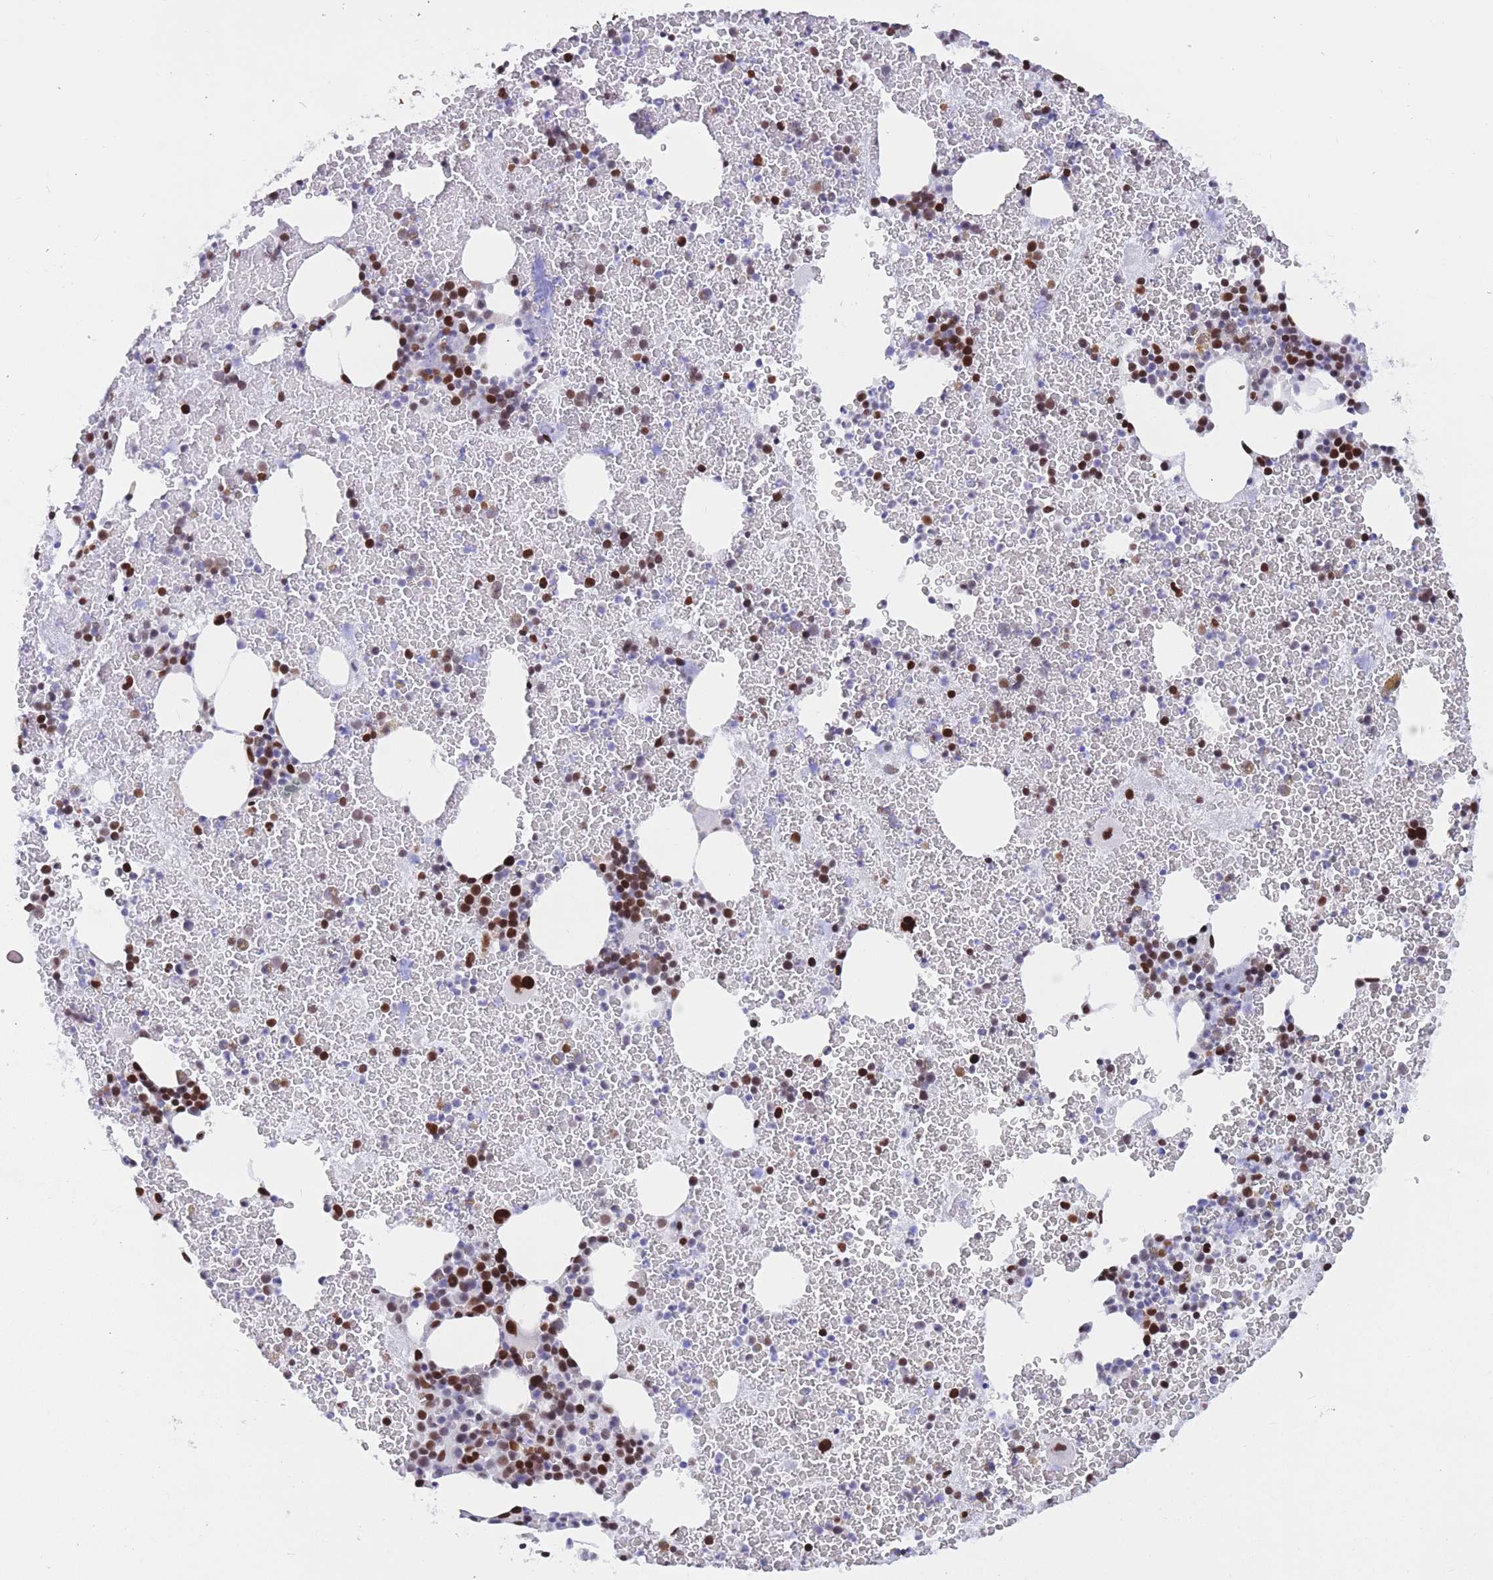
{"staining": {"intensity": "strong", "quantity": "25%-75%", "location": "nuclear"}, "tissue": "bone marrow", "cell_type": "Hematopoietic cells", "image_type": "normal", "snomed": [{"axis": "morphology", "description": "Normal tissue, NOS"}, {"axis": "topography", "description": "Bone marrow"}], "caption": "Immunohistochemical staining of benign bone marrow exhibits 25%-75% levels of strong nuclear protein positivity in about 25%-75% of hematopoietic cells. (IHC, brightfield microscopy, high magnification).", "gene": "NASP", "patient": {"sex": "male", "age": 26}}